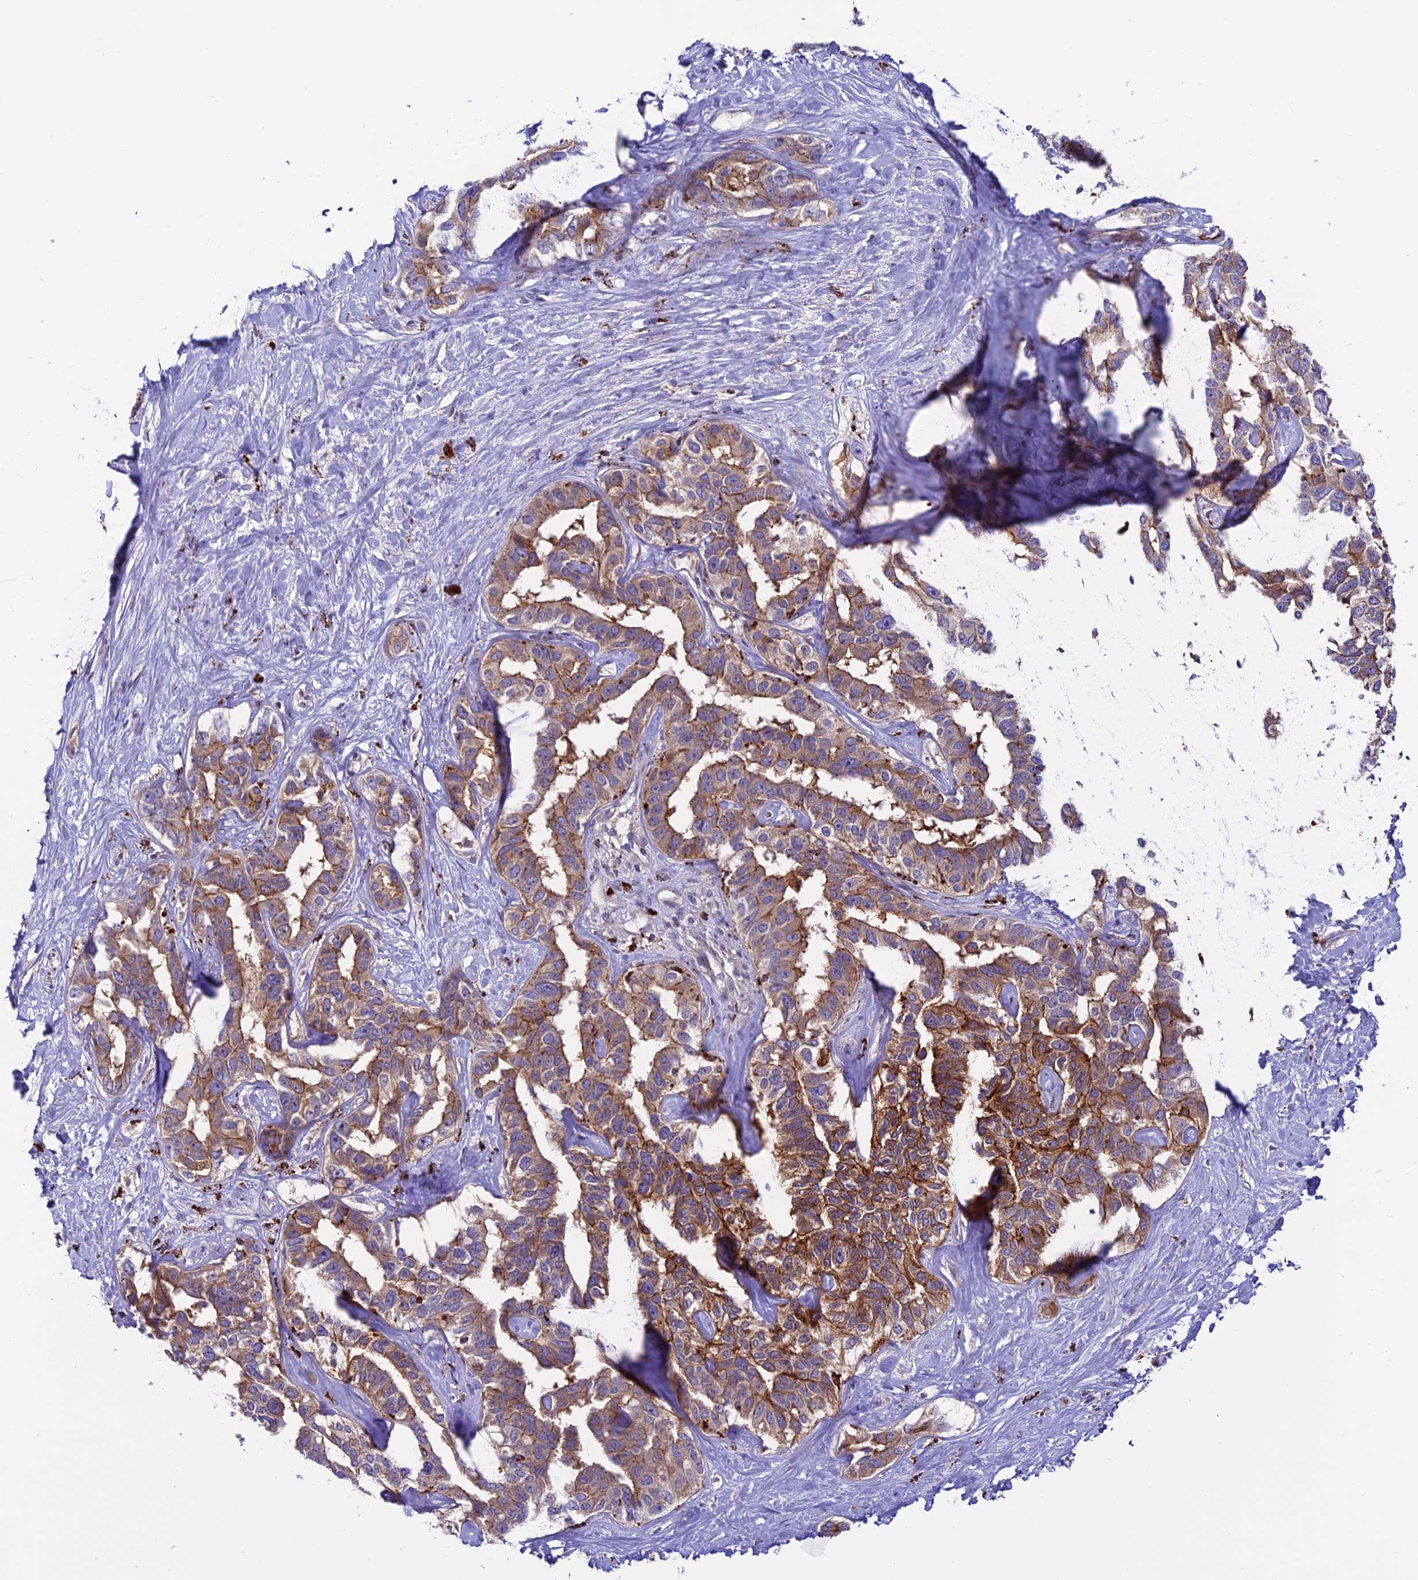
{"staining": {"intensity": "moderate", "quantity": "25%-75%", "location": "cytoplasmic/membranous"}, "tissue": "liver cancer", "cell_type": "Tumor cells", "image_type": "cancer", "snomed": [{"axis": "morphology", "description": "Cholangiocarcinoma"}, {"axis": "topography", "description": "Liver"}], "caption": "IHC histopathology image of neoplastic tissue: human liver cancer (cholangiocarcinoma) stained using immunohistochemistry (IHC) exhibits medium levels of moderate protein expression localized specifically in the cytoplasmic/membranous of tumor cells, appearing as a cytoplasmic/membranous brown color.", "gene": "ARHGEF18", "patient": {"sex": "male", "age": 59}}